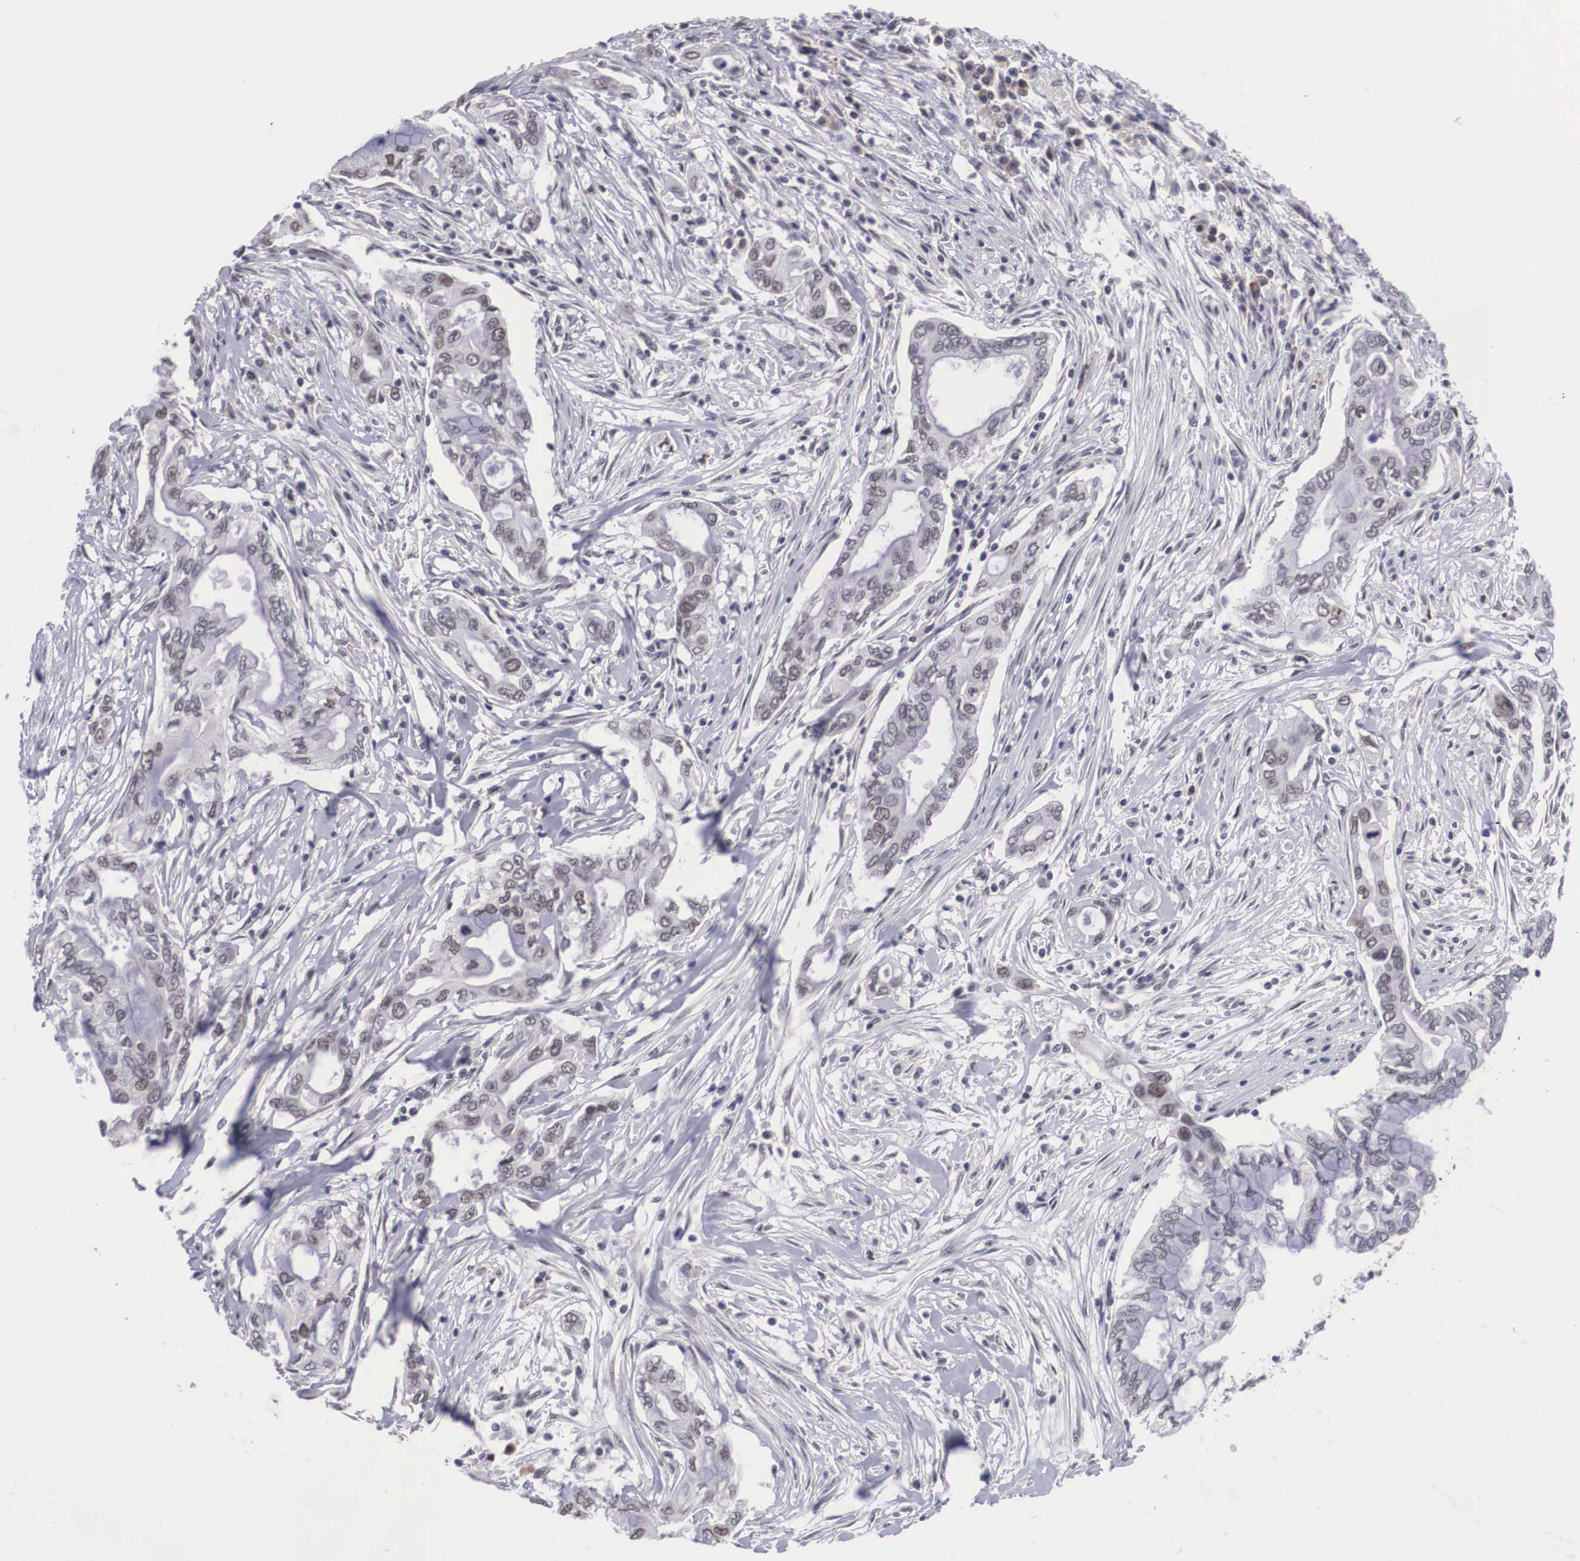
{"staining": {"intensity": "negative", "quantity": "none", "location": "none"}, "tissue": "pancreatic cancer", "cell_type": "Tumor cells", "image_type": "cancer", "snomed": [{"axis": "morphology", "description": "Adenocarcinoma, NOS"}, {"axis": "topography", "description": "Pancreas"}], "caption": "High magnification brightfield microscopy of pancreatic cancer stained with DAB (brown) and counterstained with hematoxylin (blue): tumor cells show no significant expression.", "gene": "ZNF275", "patient": {"sex": "female", "age": 57}}